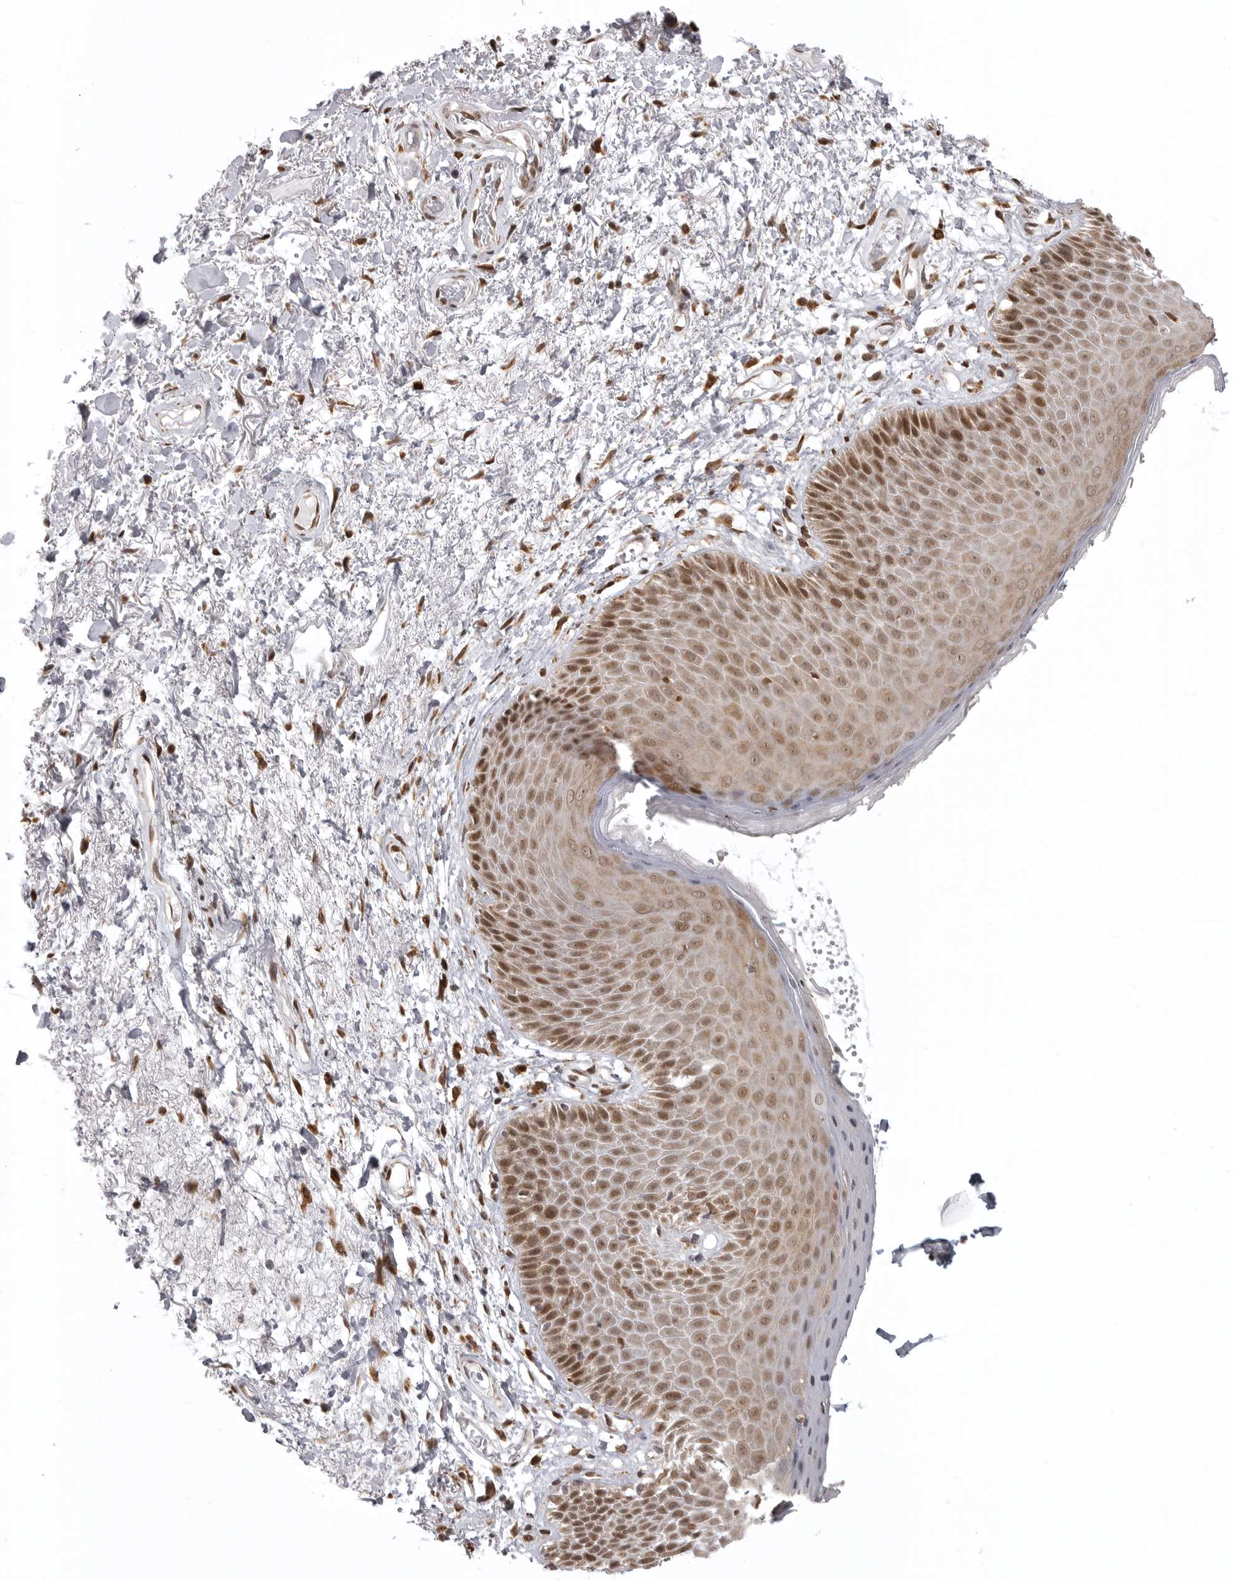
{"staining": {"intensity": "moderate", "quantity": ">75%", "location": "nuclear"}, "tissue": "skin", "cell_type": "Epidermal cells", "image_type": "normal", "snomed": [{"axis": "morphology", "description": "Normal tissue, NOS"}, {"axis": "topography", "description": "Anal"}], "caption": "An image of human skin stained for a protein reveals moderate nuclear brown staining in epidermal cells. The staining was performed using DAB (3,3'-diaminobenzidine), with brown indicating positive protein expression. Nuclei are stained blue with hematoxylin.", "gene": "ISG20L2", "patient": {"sex": "male", "age": 74}}